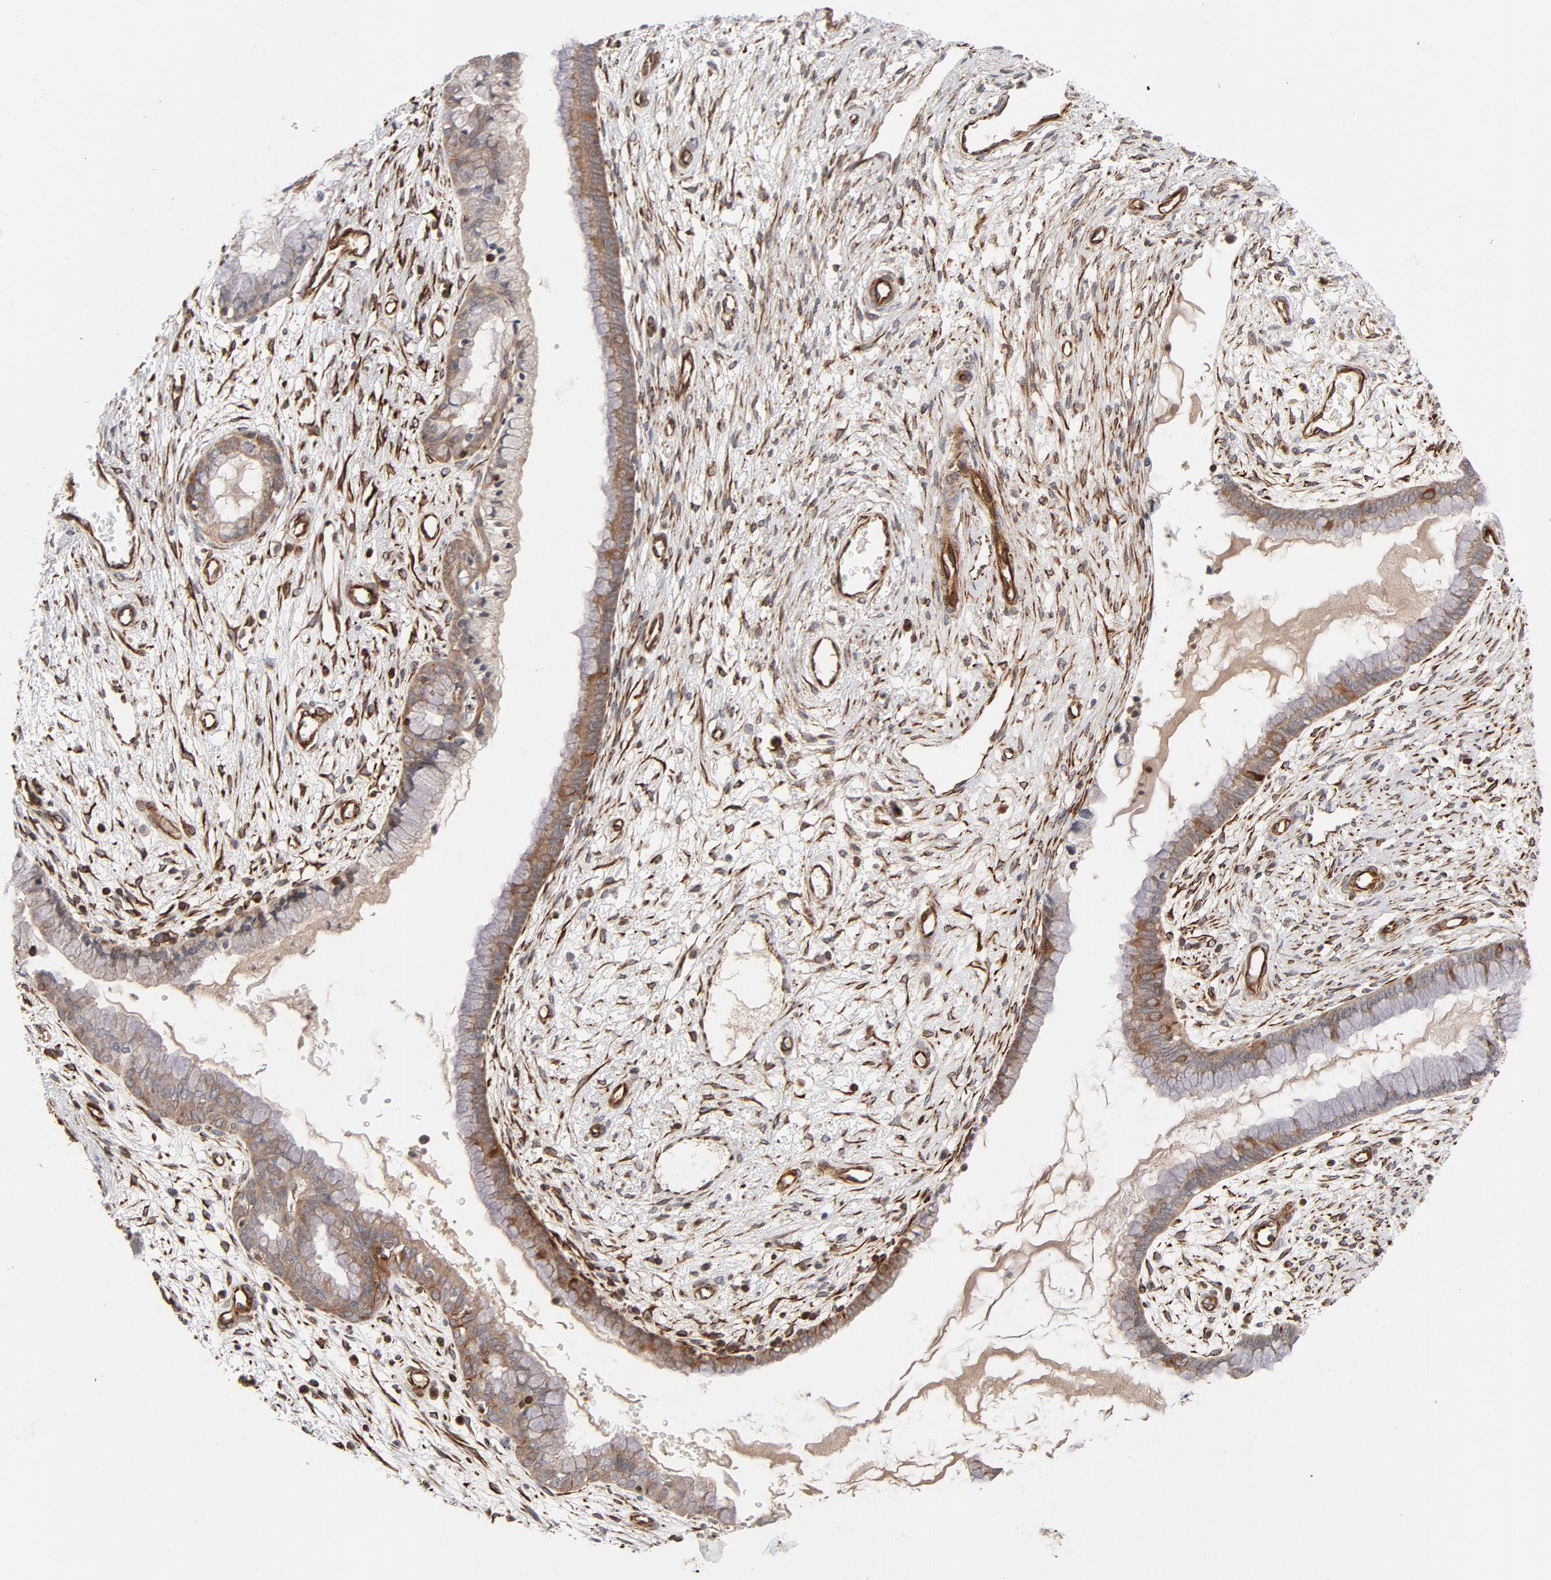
{"staining": {"intensity": "moderate", "quantity": ">75%", "location": "cytoplasmic/membranous"}, "tissue": "cervix", "cell_type": "Glandular cells", "image_type": "normal", "snomed": [{"axis": "morphology", "description": "Normal tissue, NOS"}, {"axis": "topography", "description": "Cervix"}], "caption": "High-power microscopy captured an immunohistochemistry micrograph of benign cervix, revealing moderate cytoplasmic/membranous expression in approximately >75% of glandular cells. The protein is stained brown, and the nuclei are stained in blue (DAB (3,3'-diaminobenzidine) IHC with brightfield microscopy, high magnification).", "gene": "DNAAF2", "patient": {"sex": "female", "age": 55}}